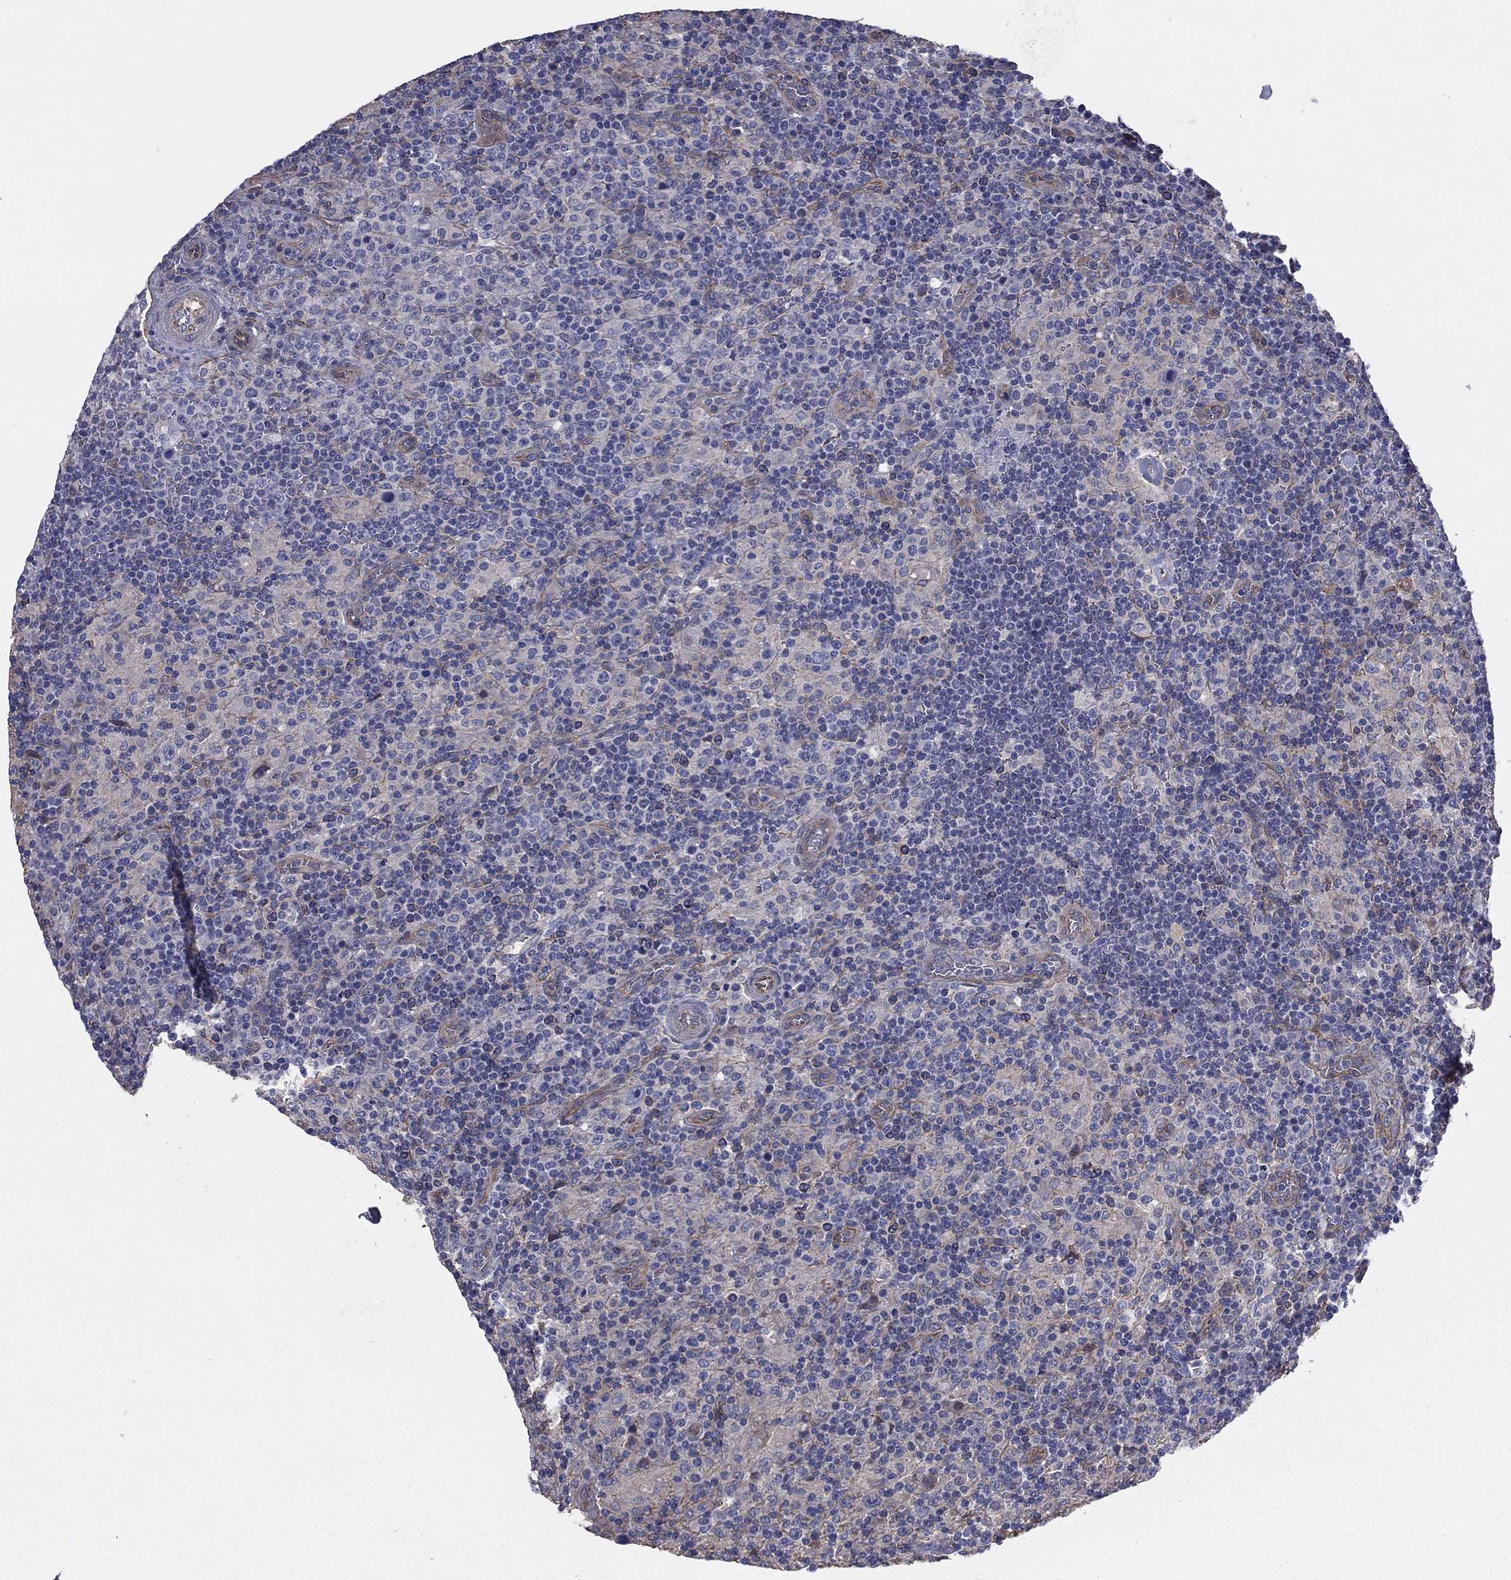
{"staining": {"intensity": "negative", "quantity": "none", "location": "none"}, "tissue": "lymphoma", "cell_type": "Tumor cells", "image_type": "cancer", "snomed": [{"axis": "morphology", "description": "Hodgkin's disease, NOS"}, {"axis": "topography", "description": "Lymph node"}], "caption": "Lymphoma was stained to show a protein in brown. There is no significant expression in tumor cells.", "gene": "TCHH", "patient": {"sex": "male", "age": 70}}